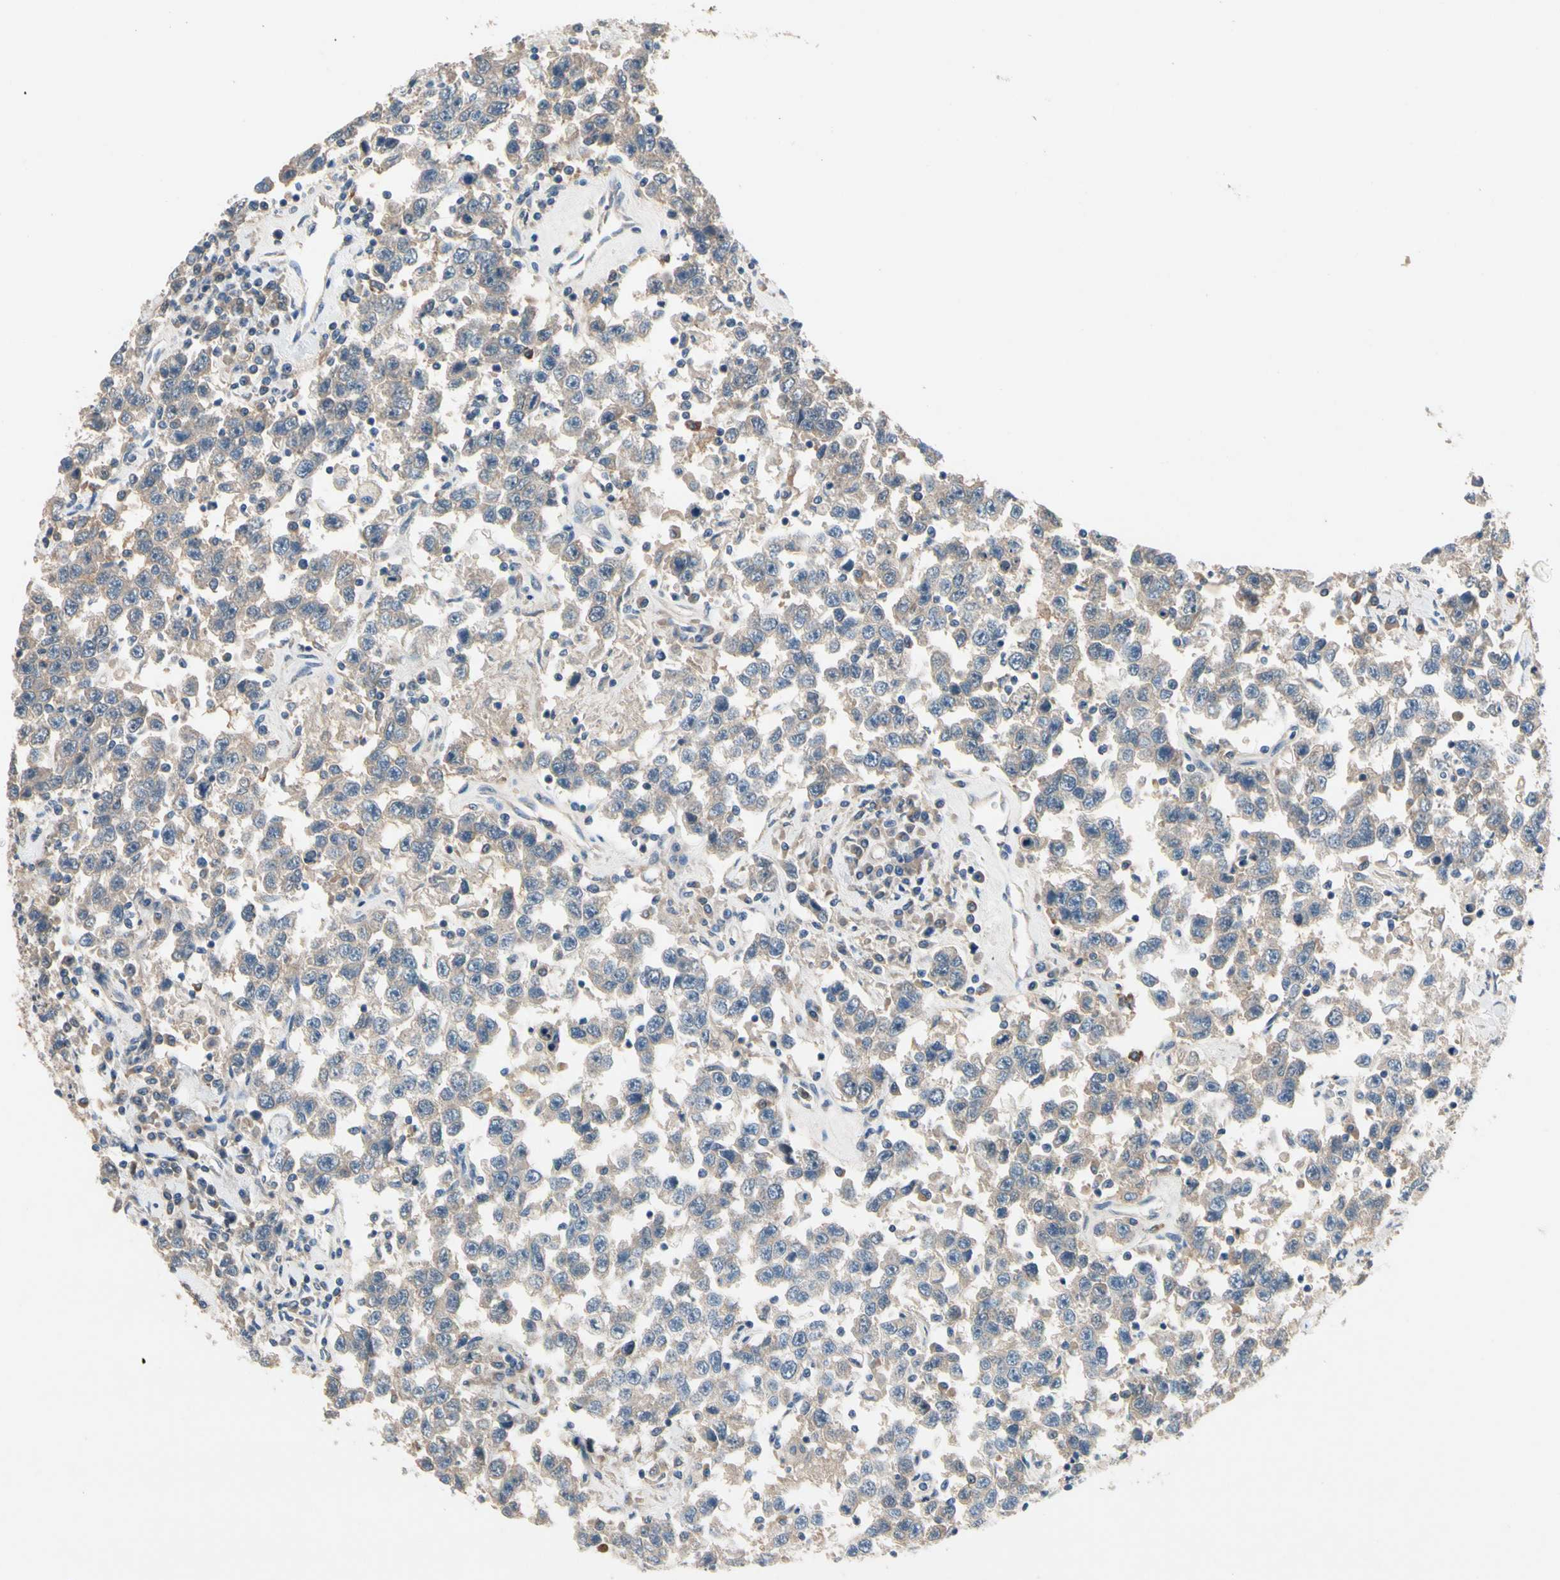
{"staining": {"intensity": "negative", "quantity": "none", "location": "none"}, "tissue": "testis cancer", "cell_type": "Tumor cells", "image_type": "cancer", "snomed": [{"axis": "morphology", "description": "Seminoma, NOS"}, {"axis": "topography", "description": "Testis"}], "caption": "This is an IHC histopathology image of testis cancer. There is no expression in tumor cells.", "gene": "SIGLEC5", "patient": {"sex": "male", "age": 41}}